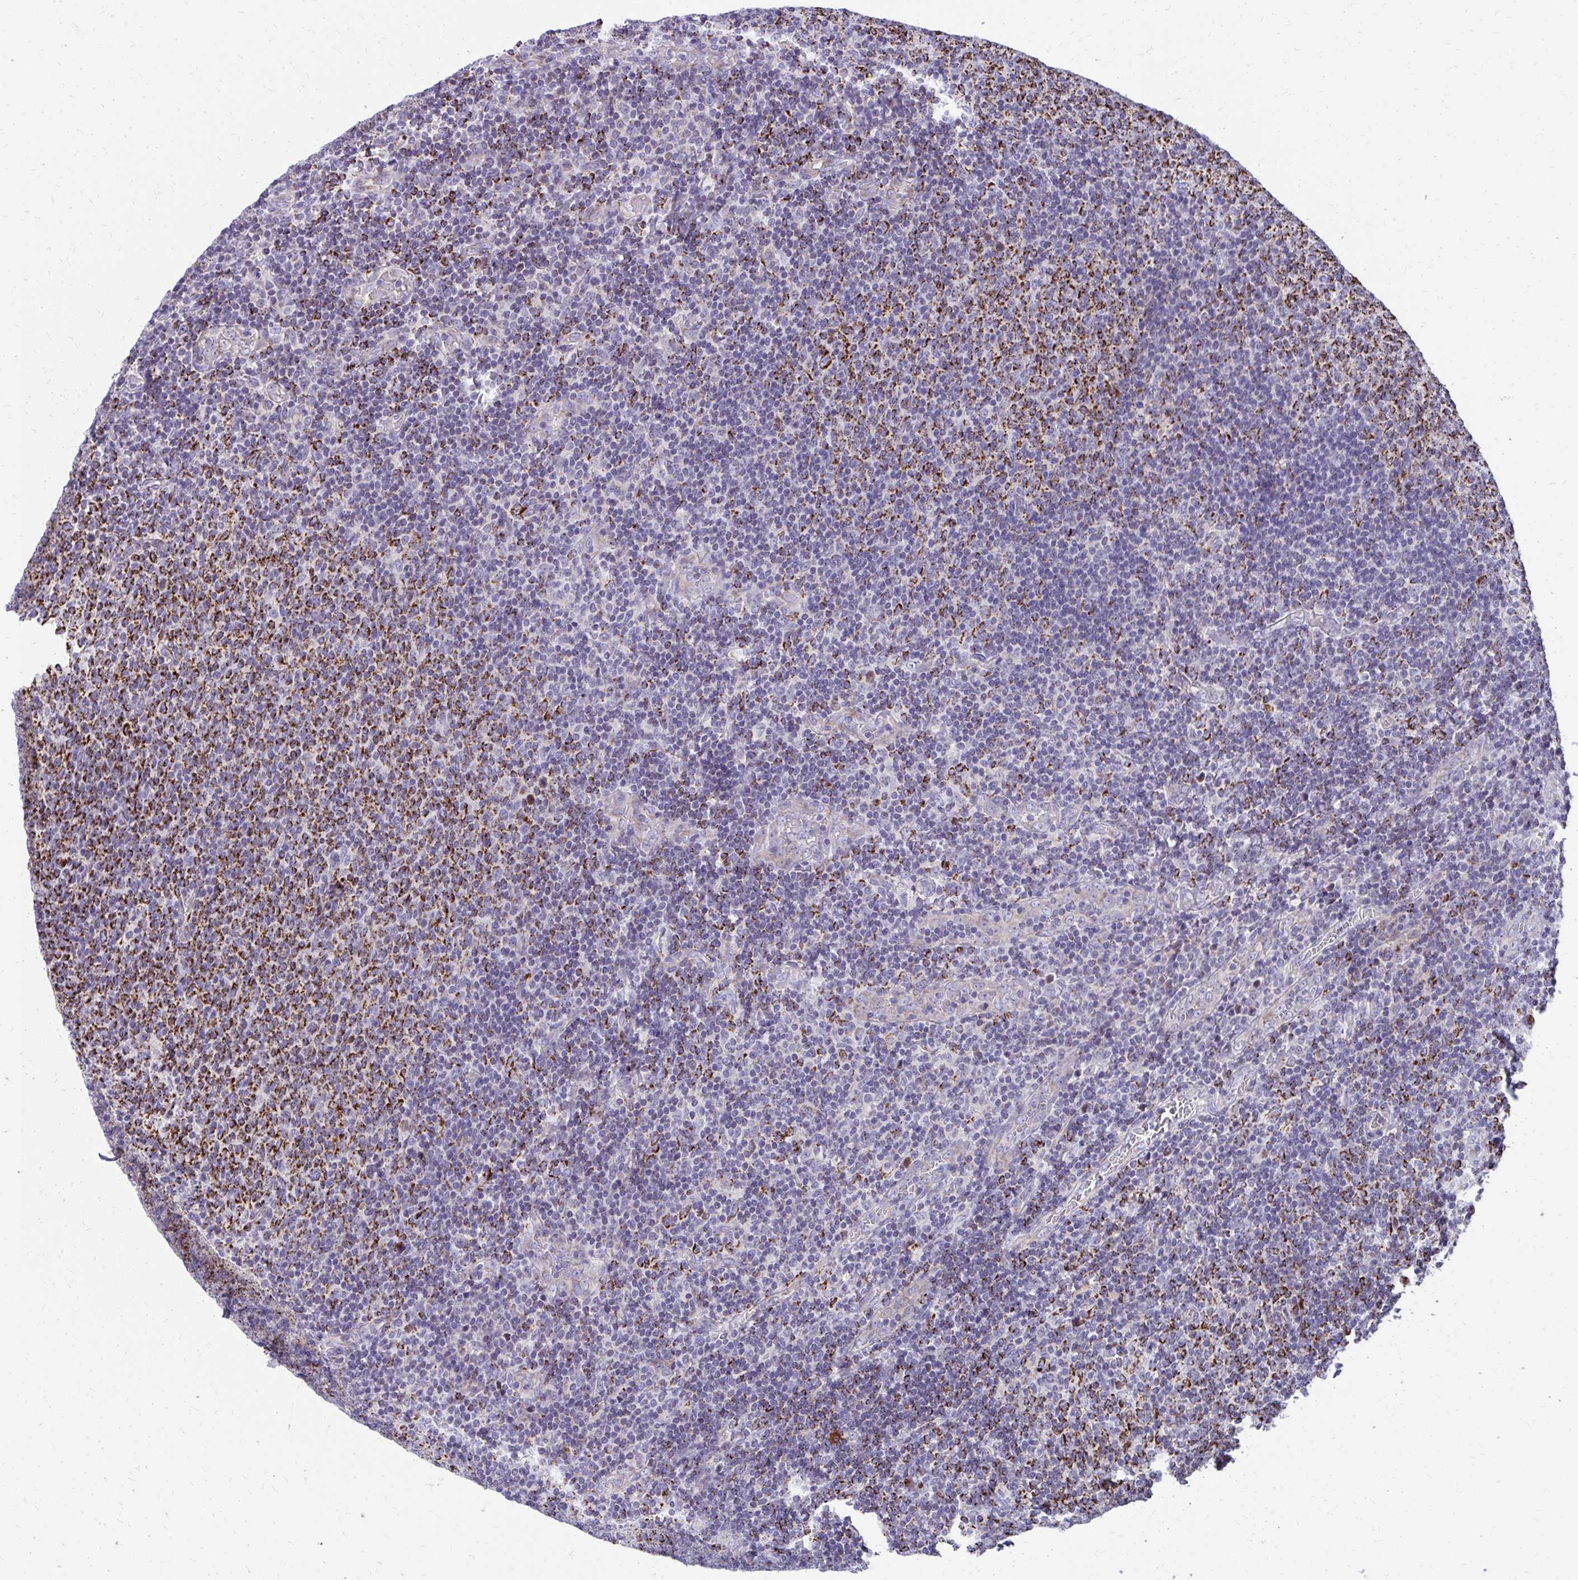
{"staining": {"intensity": "strong", "quantity": "25%-75%", "location": "cytoplasmic/membranous"}, "tissue": "lymphoma", "cell_type": "Tumor cells", "image_type": "cancer", "snomed": [{"axis": "morphology", "description": "Malignant lymphoma, non-Hodgkin's type, Low grade"}, {"axis": "topography", "description": "Lymph node"}], "caption": "Human lymphoma stained with a protein marker displays strong staining in tumor cells.", "gene": "IL37", "patient": {"sex": "male", "age": 52}}